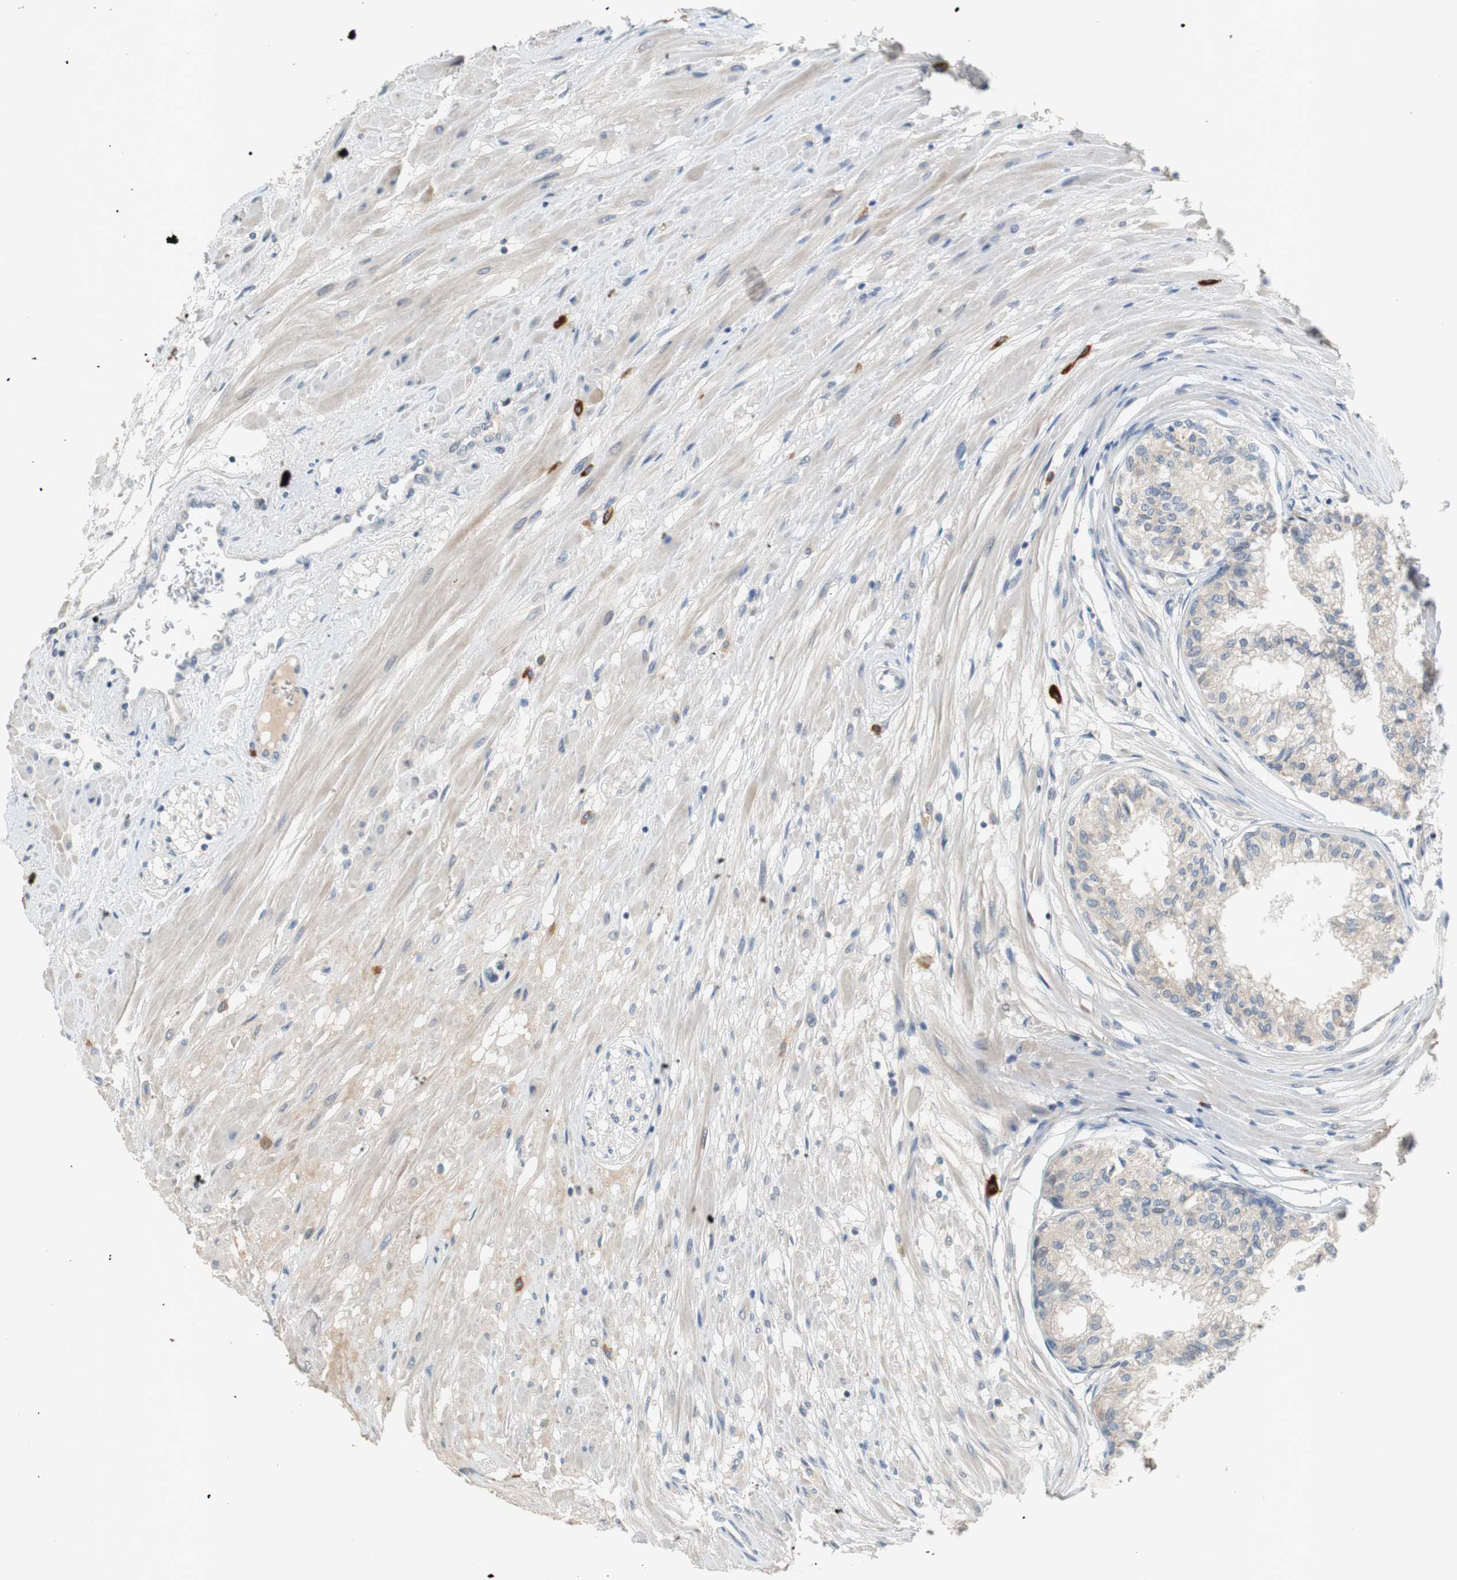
{"staining": {"intensity": "weak", "quantity": "25%-75%", "location": "cytoplasmic/membranous"}, "tissue": "prostate", "cell_type": "Glandular cells", "image_type": "normal", "snomed": [{"axis": "morphology", "description": "Normal tissue, NOS"}, {"axis": "topography", "description": "Prostate"}, {"axis": "topography", "description": "Seminal veicle"}], "caption": "The micrograph shows a brown stain indicating the presence of a protein in the cytoplasmic/membranous of glandular cells in prostate.", "gene": "COL12A1", "patient": {"sex": "male", "age": 60}}